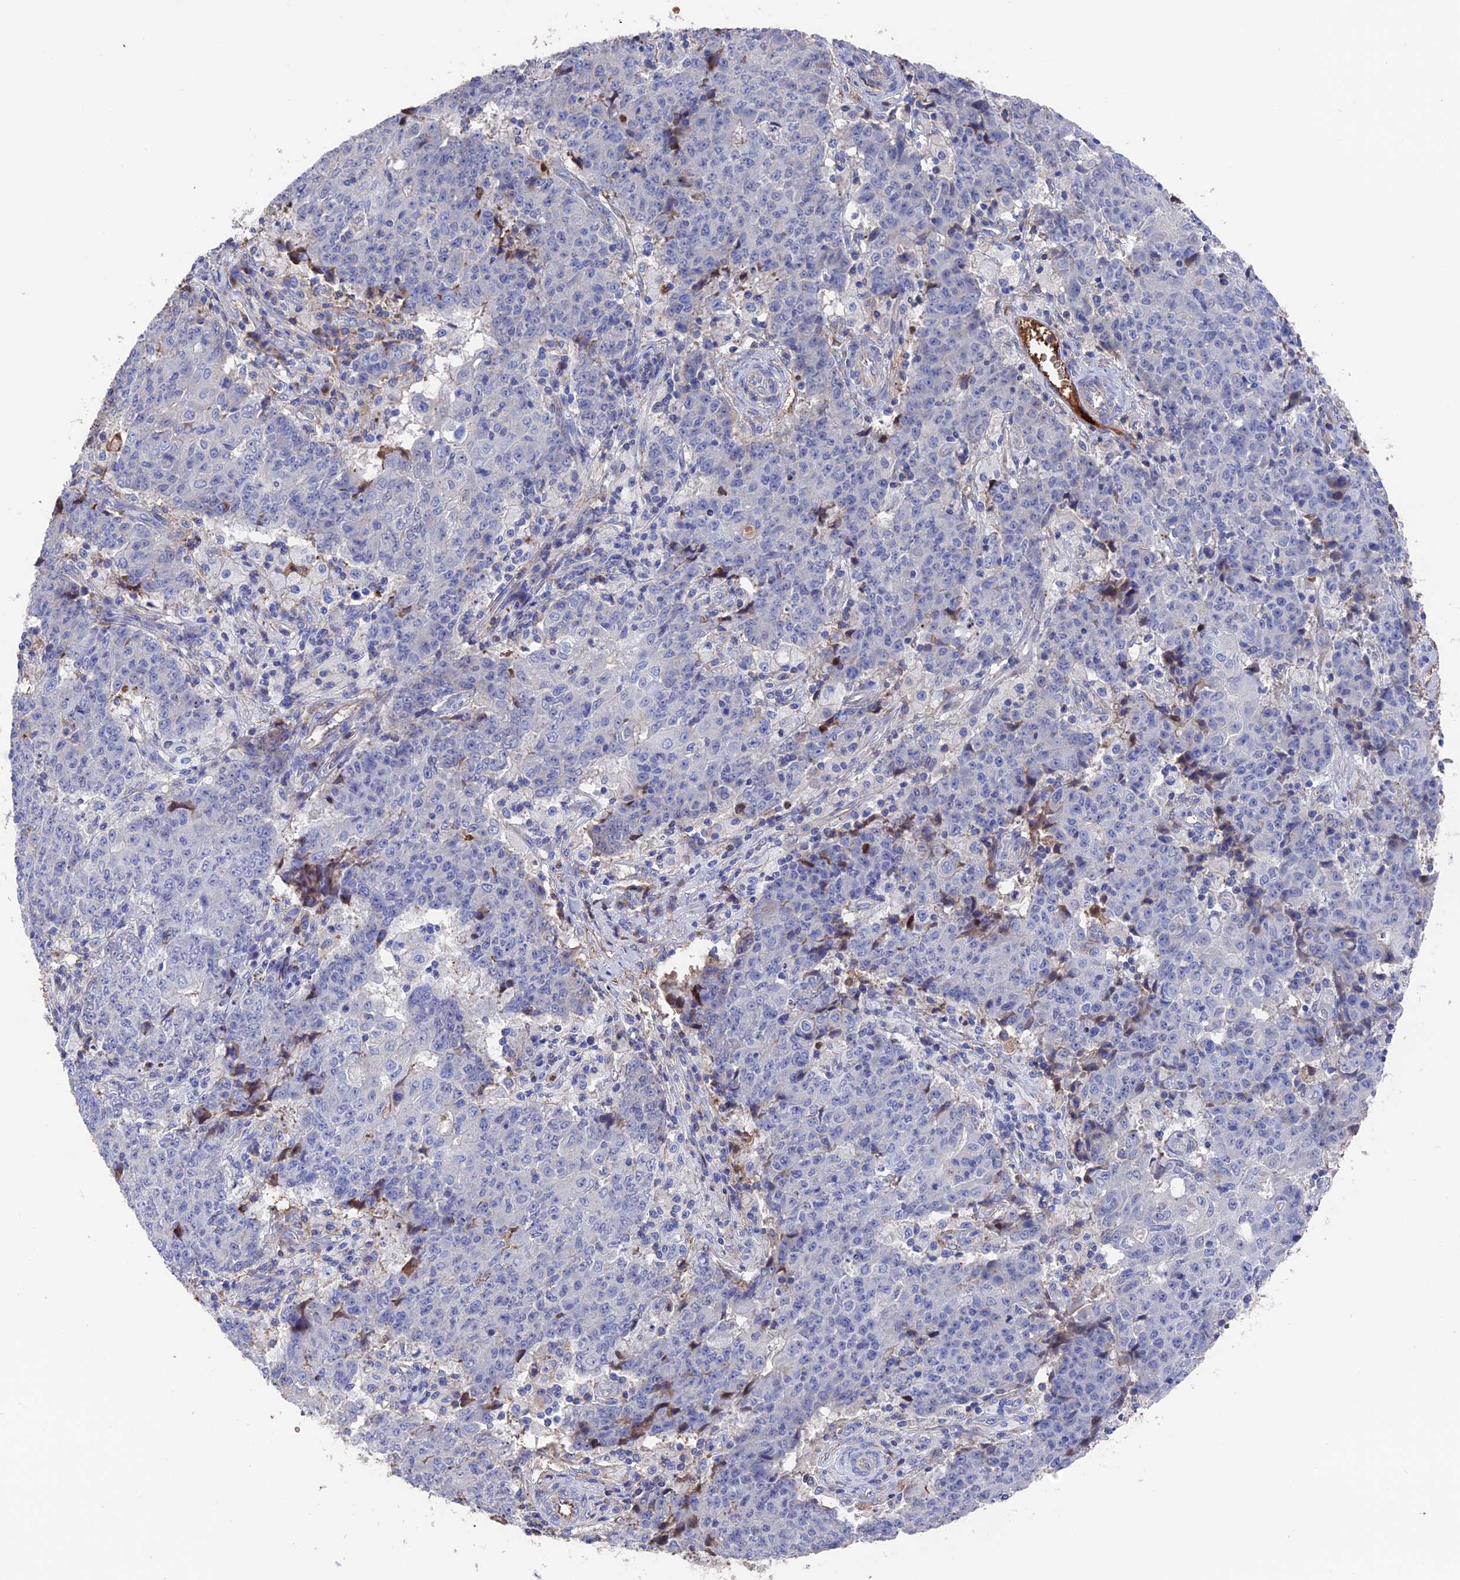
{"staining": {"intensity": "negative", "quantity": "none", "location": "none"}, "tissue": "ovarian cancer", "cell_type": "Tumor cells", "image_type": "cancer", "snomed": [{"axis": "morphology", "description": "Carcinoma, endometroid"}, {"axis": "topography", "description": "Ovary"}], "caption": "Immunohistochemistry micrograph of neoplastic tissue: human ovarian endometroid carcinoma stained with DAB reveals no significant protein positivity in tumor cells.", "gene": "HPF1", "patient": {"sex": "female", "age": 42}}